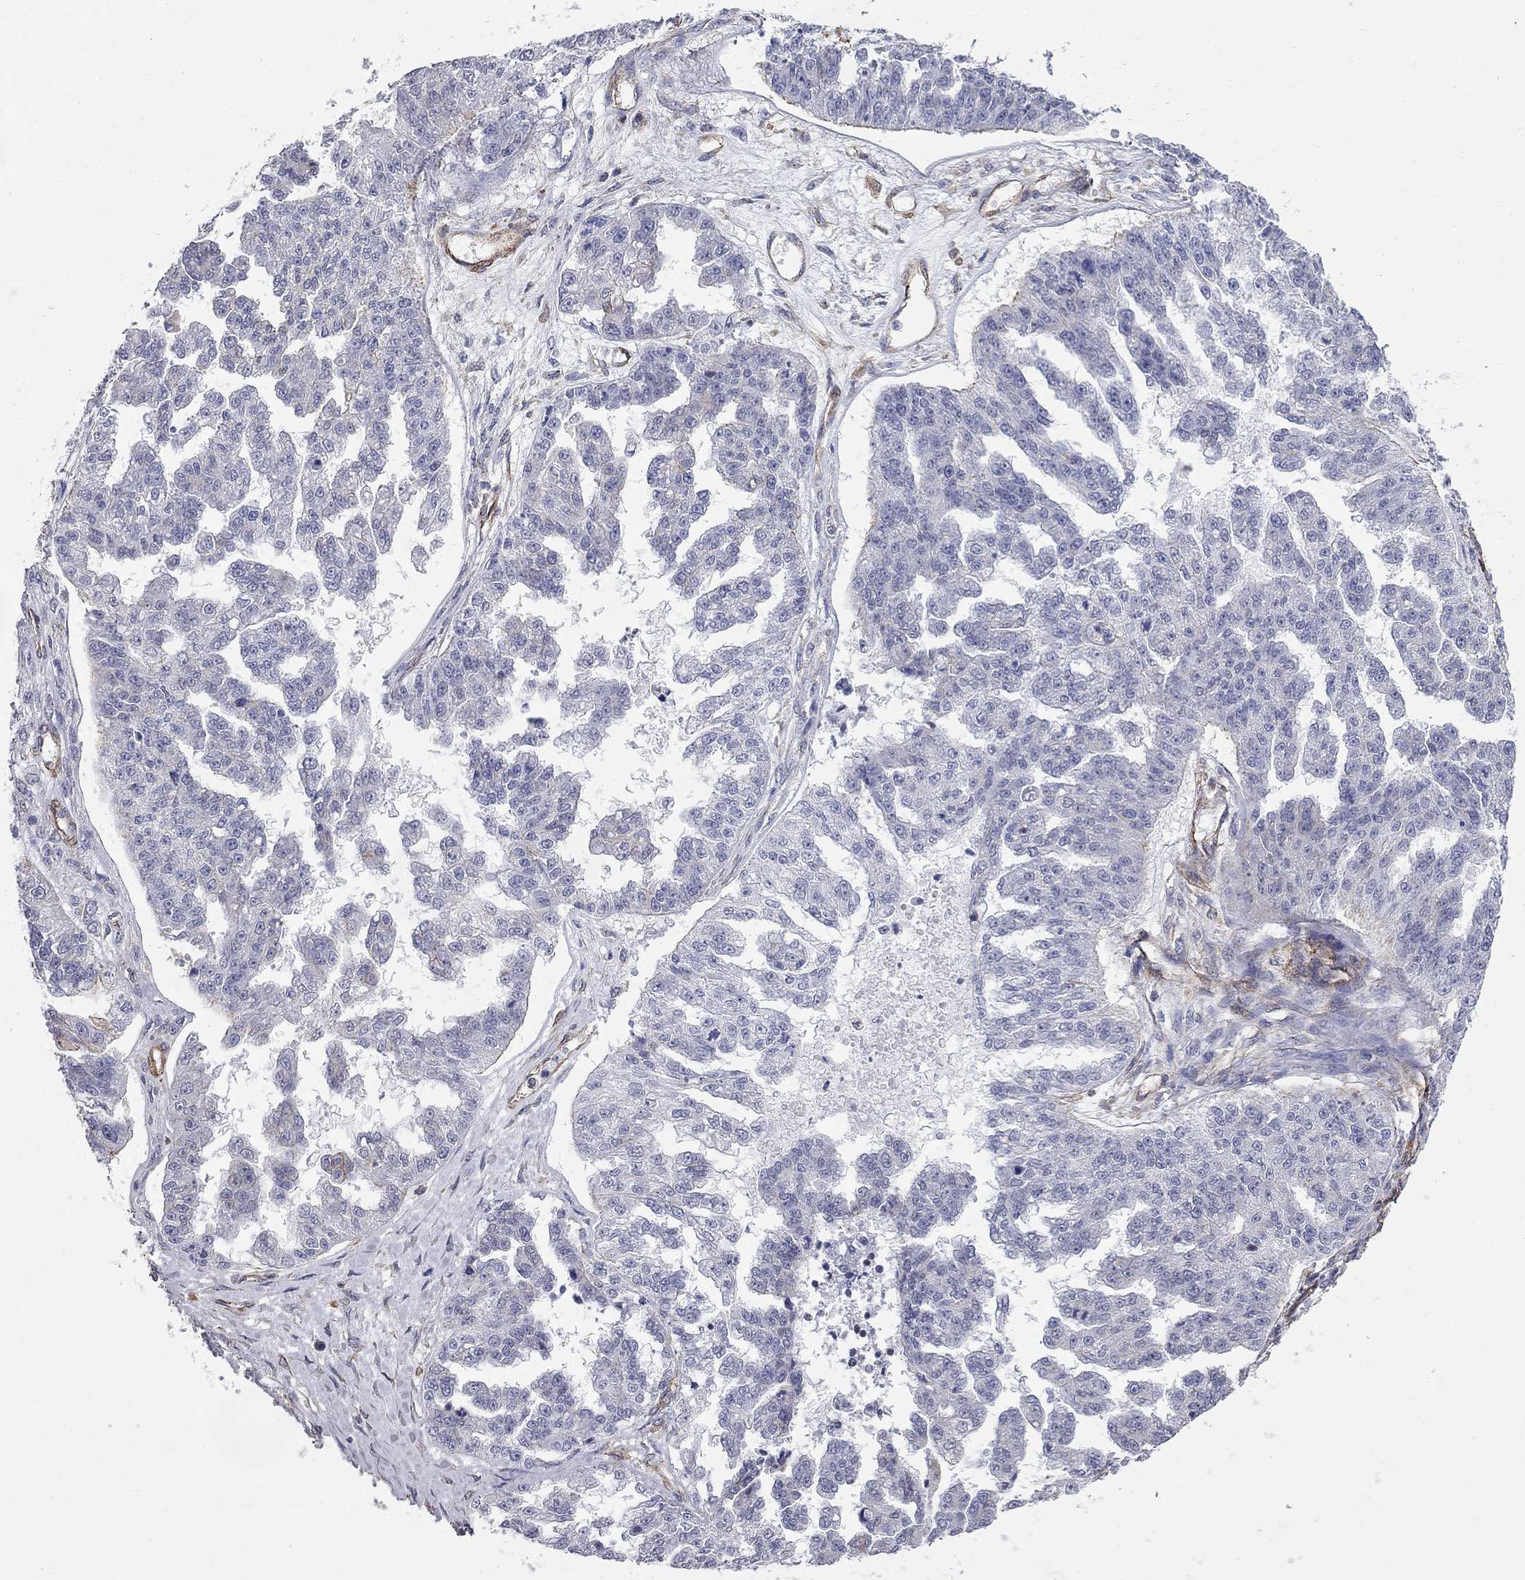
{"staining": {"intensity": "negative", "quantity": "none", "location": "none"}, "tissue": "ovarian cancer", "cell_type": "Tumor cells", "image_type": "cancer", "snomed": [{"axis": "morphology", "description": "Cystadenocarcinoma, serous, NOS"}, {"axis": "topography", "description": "Ovary"}], "caption": "Image shows no protein staining in tumor cells of ovarian cancer tissue.", "gene": "BICDL2", "patient": {"sex": "female", "age": 58}}